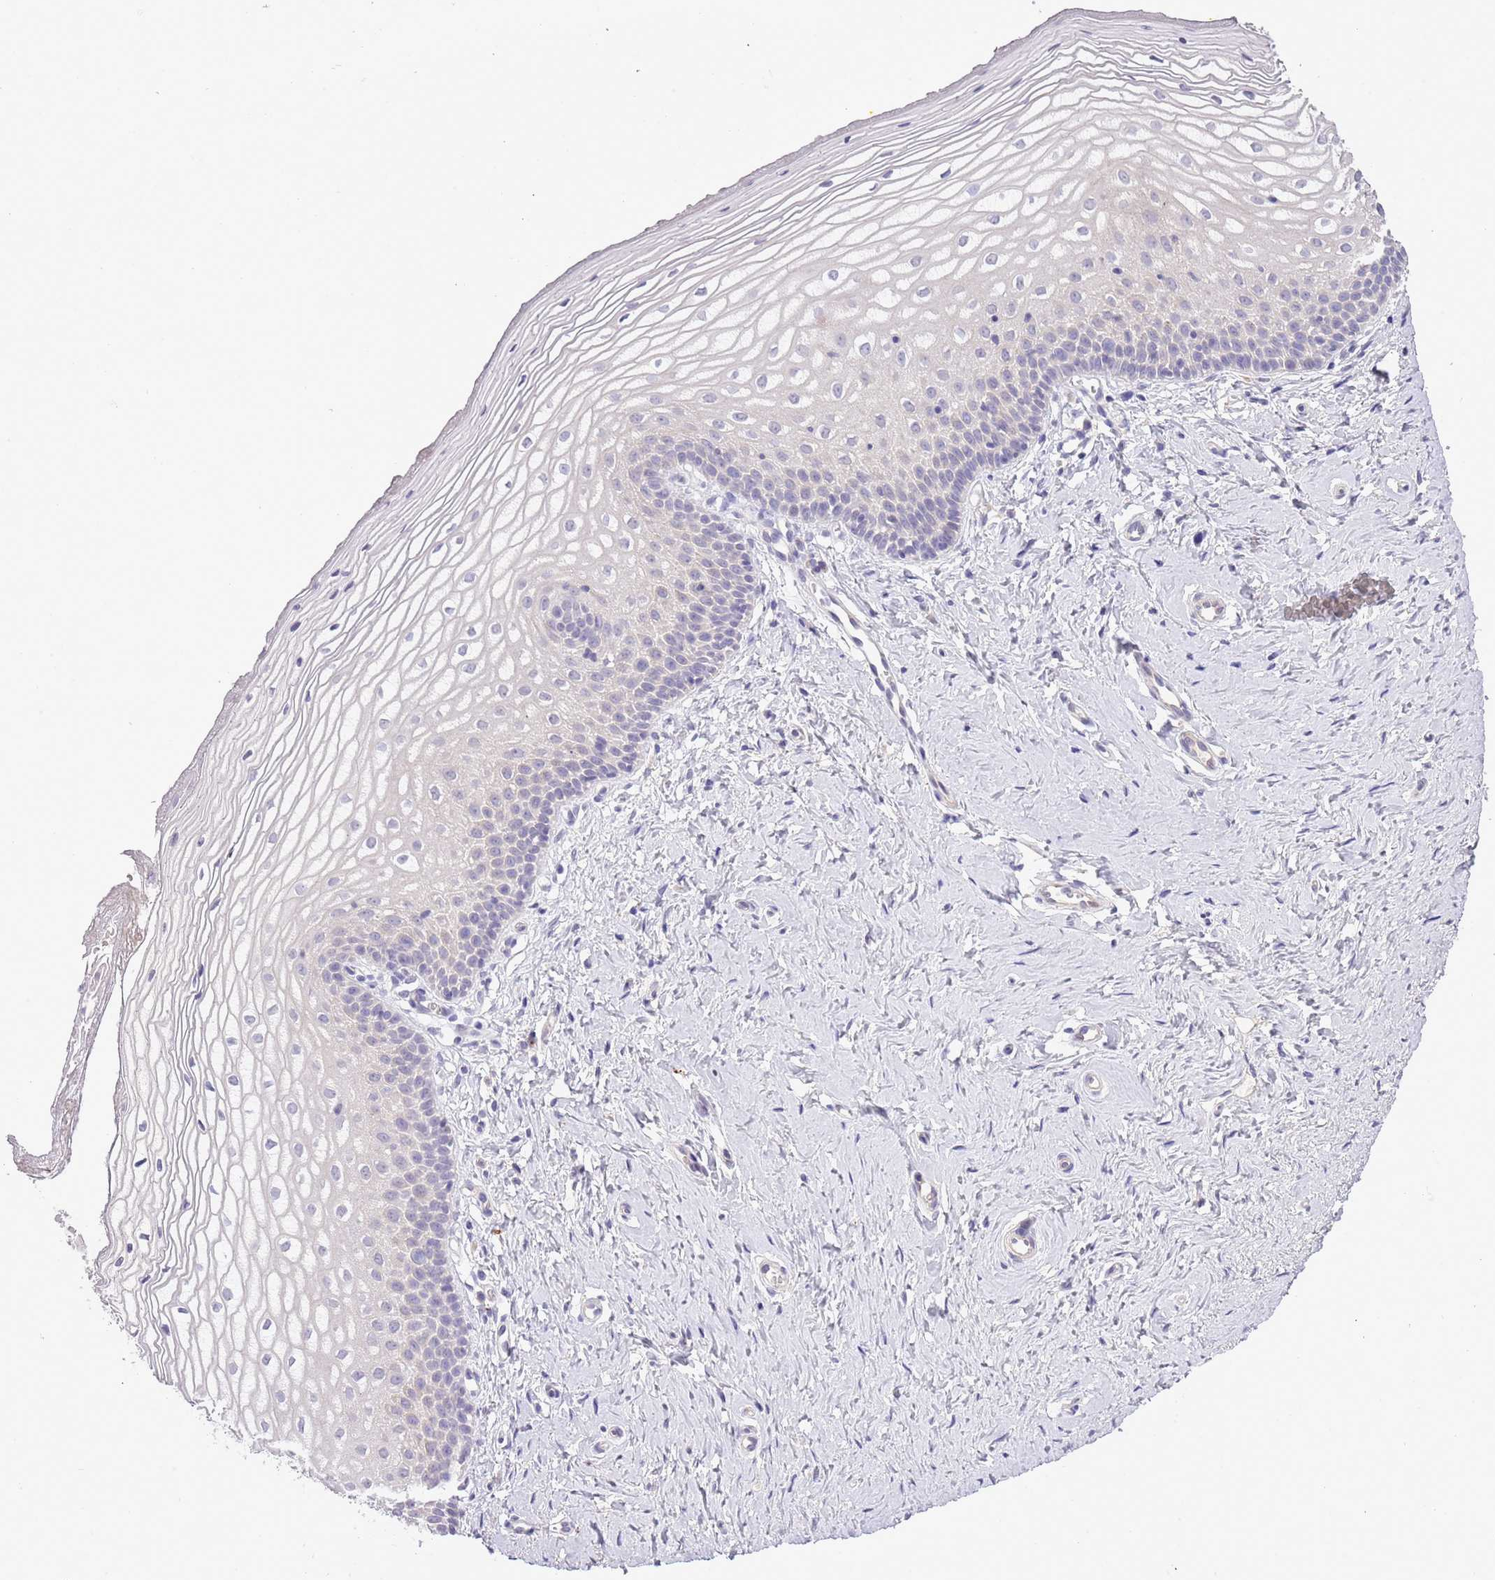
{"staining": {"intensity": "strong", "quantity": "<25%", "location": "cytoplasmic/membranous"}, "tissue": "vagina", "cell_type": "Squamous epithelial cells", "image_type": "normal", "snomed": [{"axis": "morphology", "description": "Normal tissue, NOS"}, {"axis": "topography", "description": "Vagina"}], "caption": "Unremarkable vagina was stained to show a protein in brown. There is medium levels of strong cytoplasmic/membranous staining in approximately <25% of squamous epithelial cells.", "gene": "ABHD17A", "patient": {"sex": "female", "age": 65}}